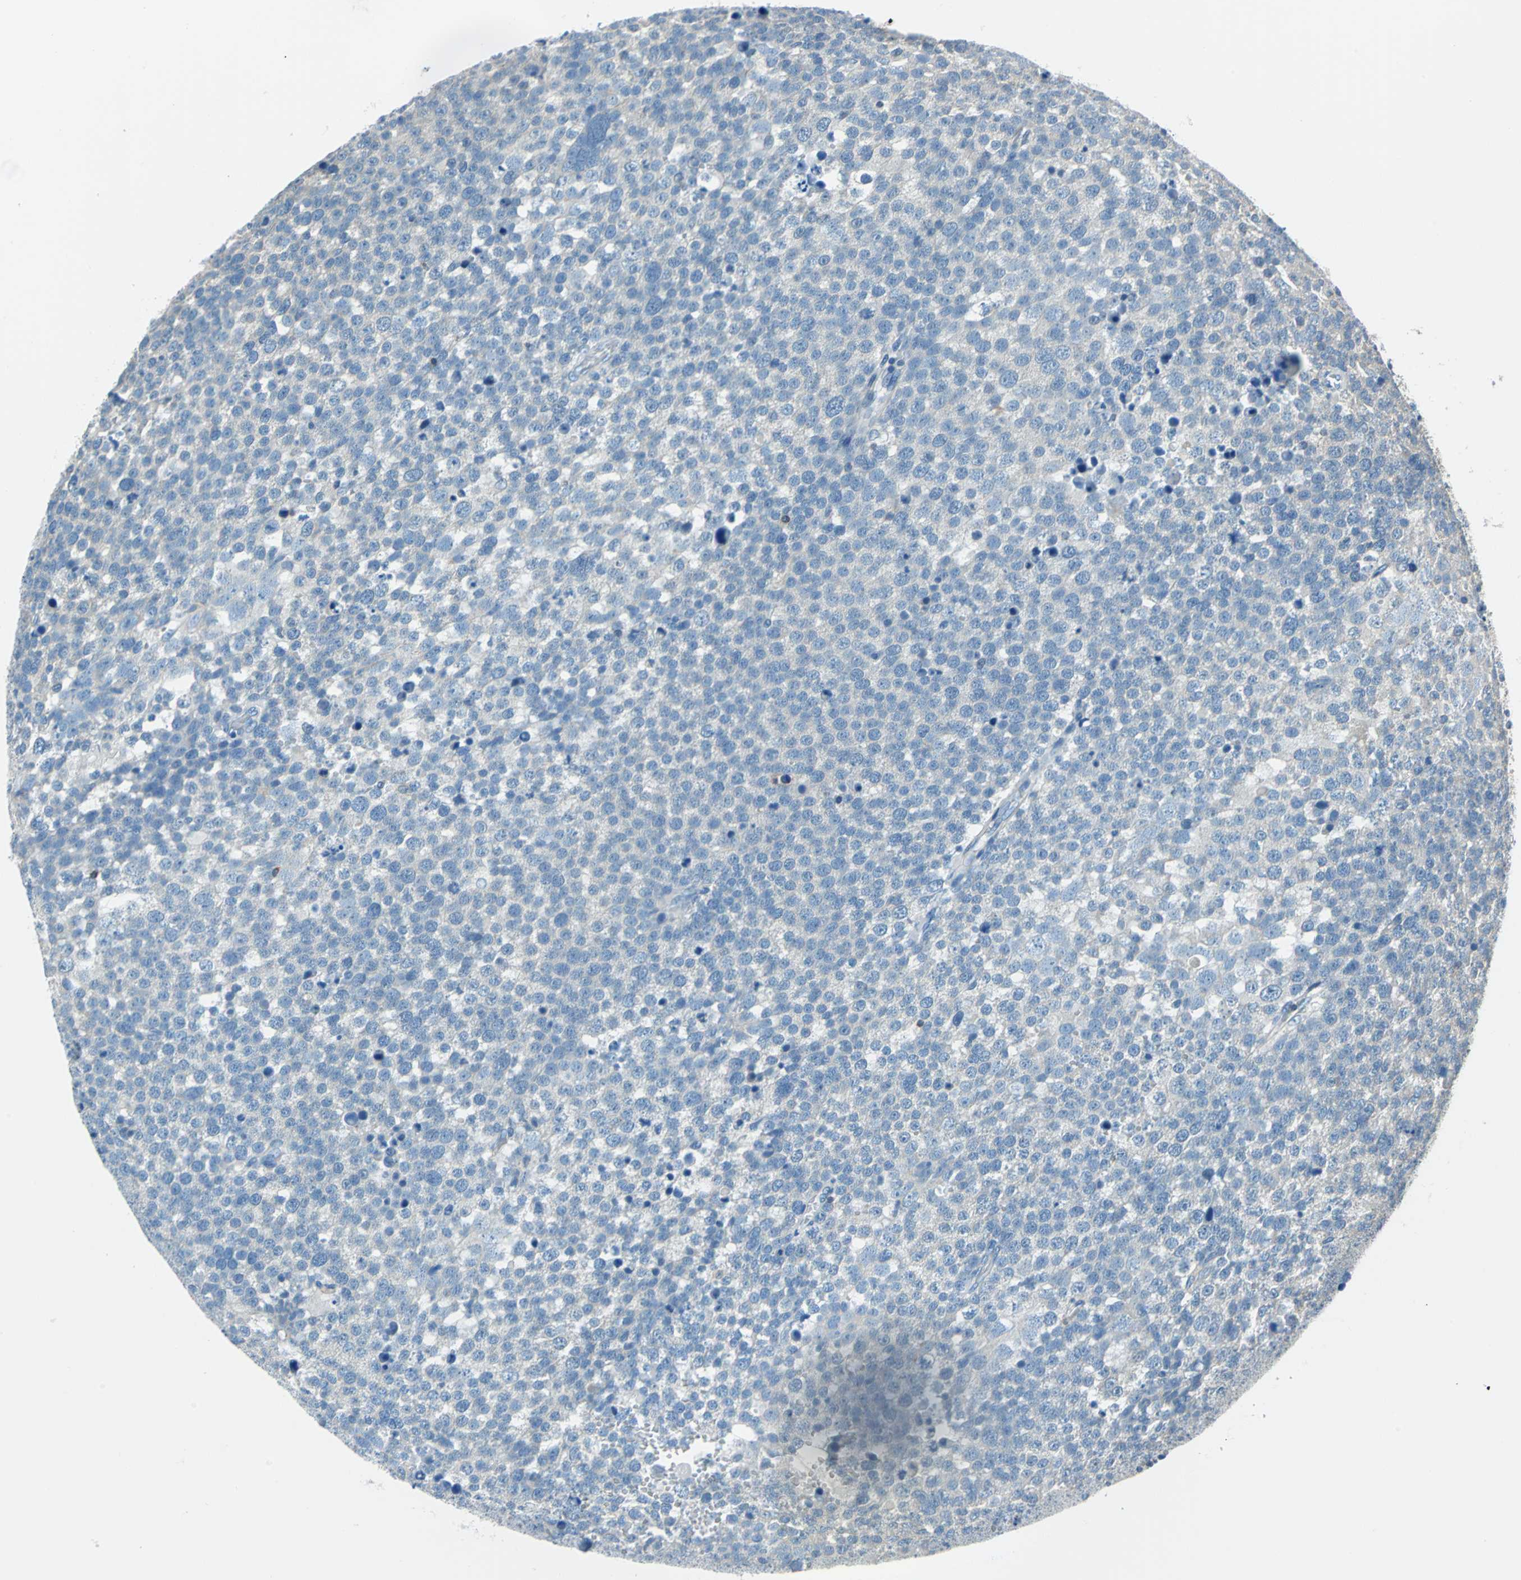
{"staining": {"intensity": "negative", "quantity": "none", "location": "none"}, "tissue": "testis cancer", "cell_type": "Tumor cells", "image_type": "cancer", "snomed": [{"axis": "morphology", "description": "Seminoma, NOS"}, {"axis": "topography", "description": "Testis"}], "caption": "DAB immunohistochemical staining of human seminoma (testis) demonstrates no significant expression in tumor cells.", "gene": "CPA3", "patient": {"sex": "male", "age": 71}}